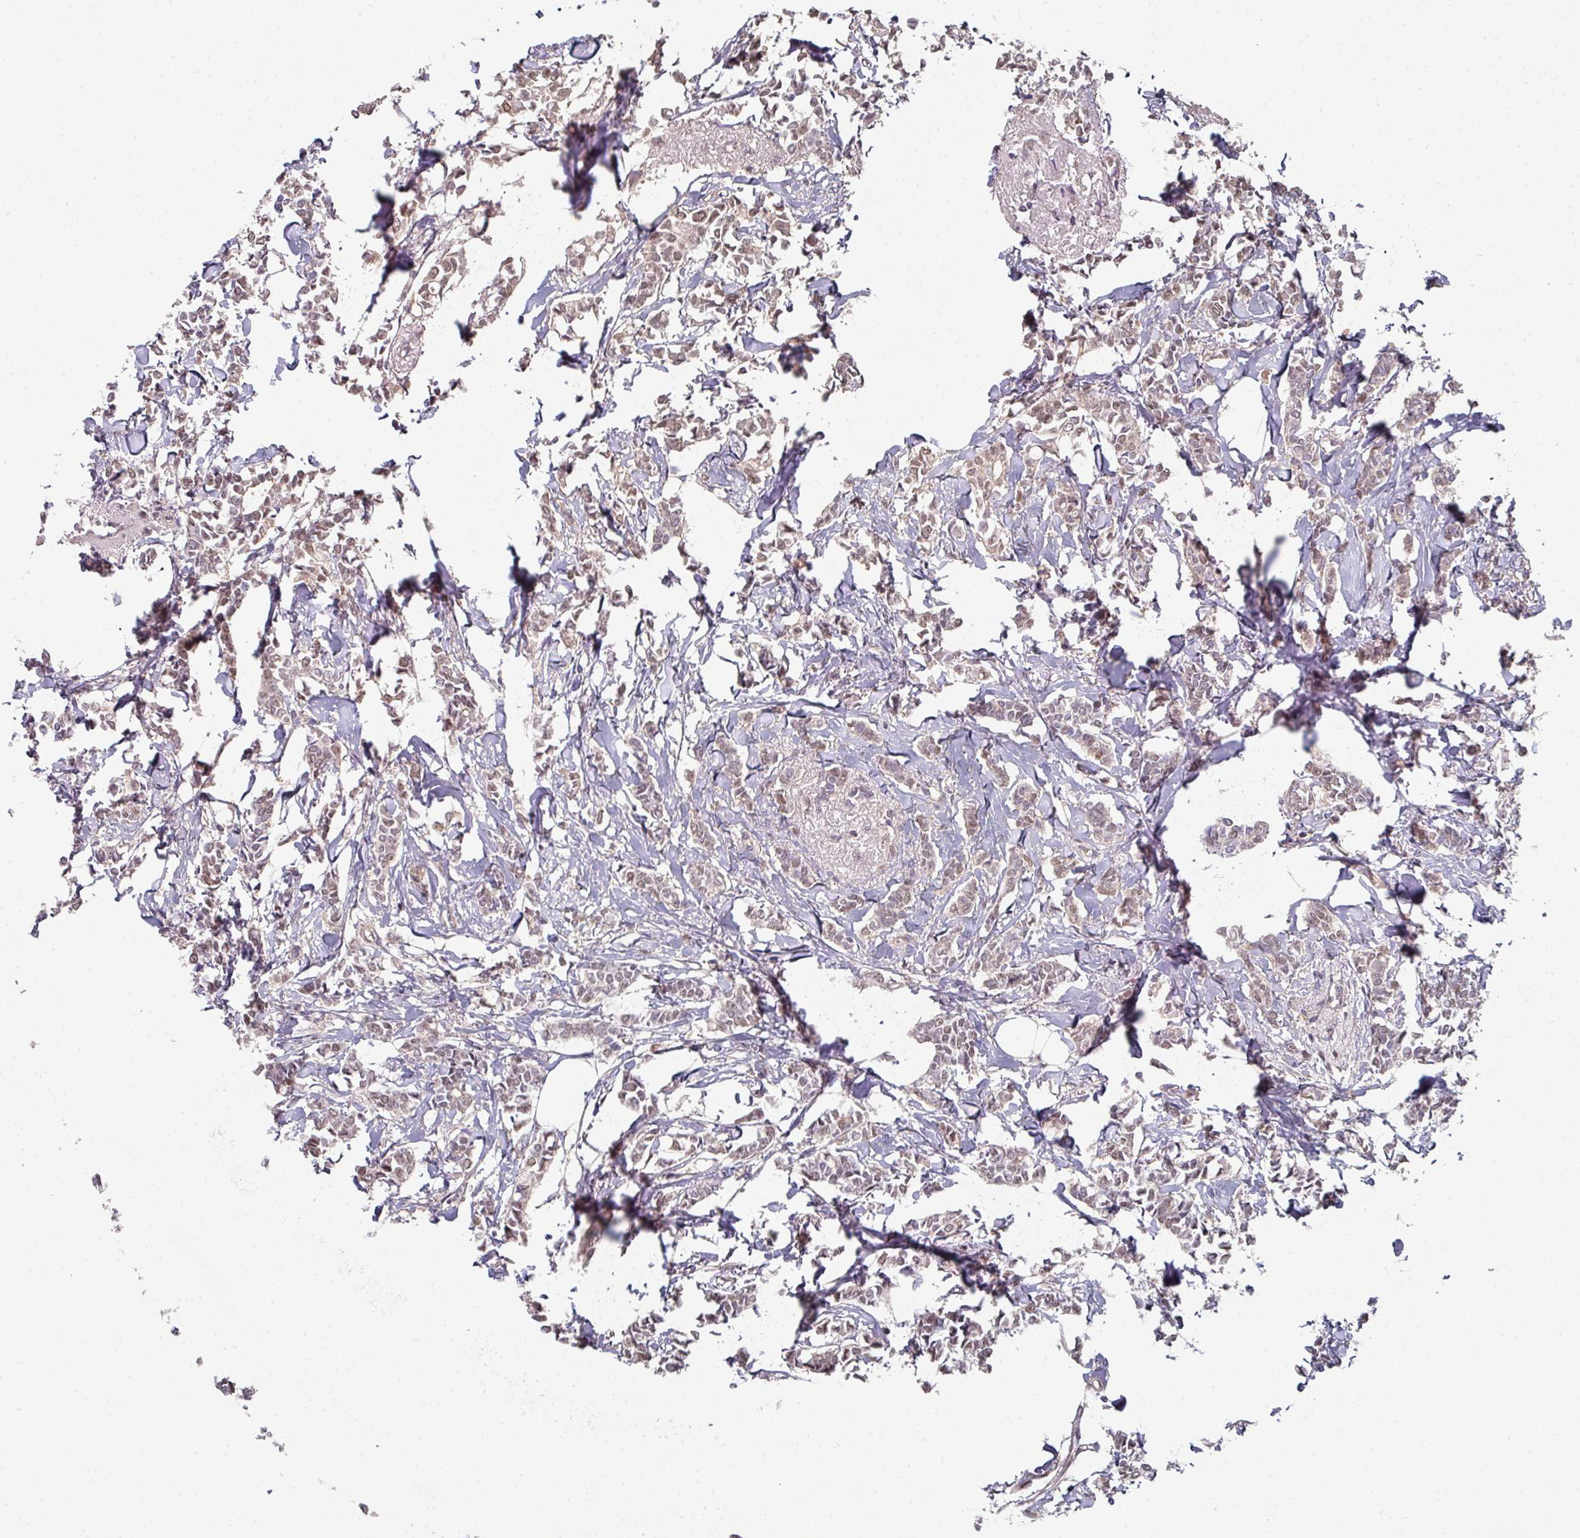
{"staining": {"intensity": "weak", "quantity": "25%-75%", "location": "cytoplasmic/membranous,nuclear"}, "tissue": "breast cancer", "cell_type": "Tumor cells", "image_type": "cancer", "snomed": [{"axis": "morphology", "description": "Duct carcinoma"}, {"axis": "topography", "description": "Breast"}], "caption": "Protein staining of breast cancer (invasive ductal carcinoma) tissue shows weak cytoplasmic/membranous and nuclear expression in approximately 25%-75% of tumor cells.", "gene": "PSME3IP1", "patient": {"sex": "female", "age": 41}}